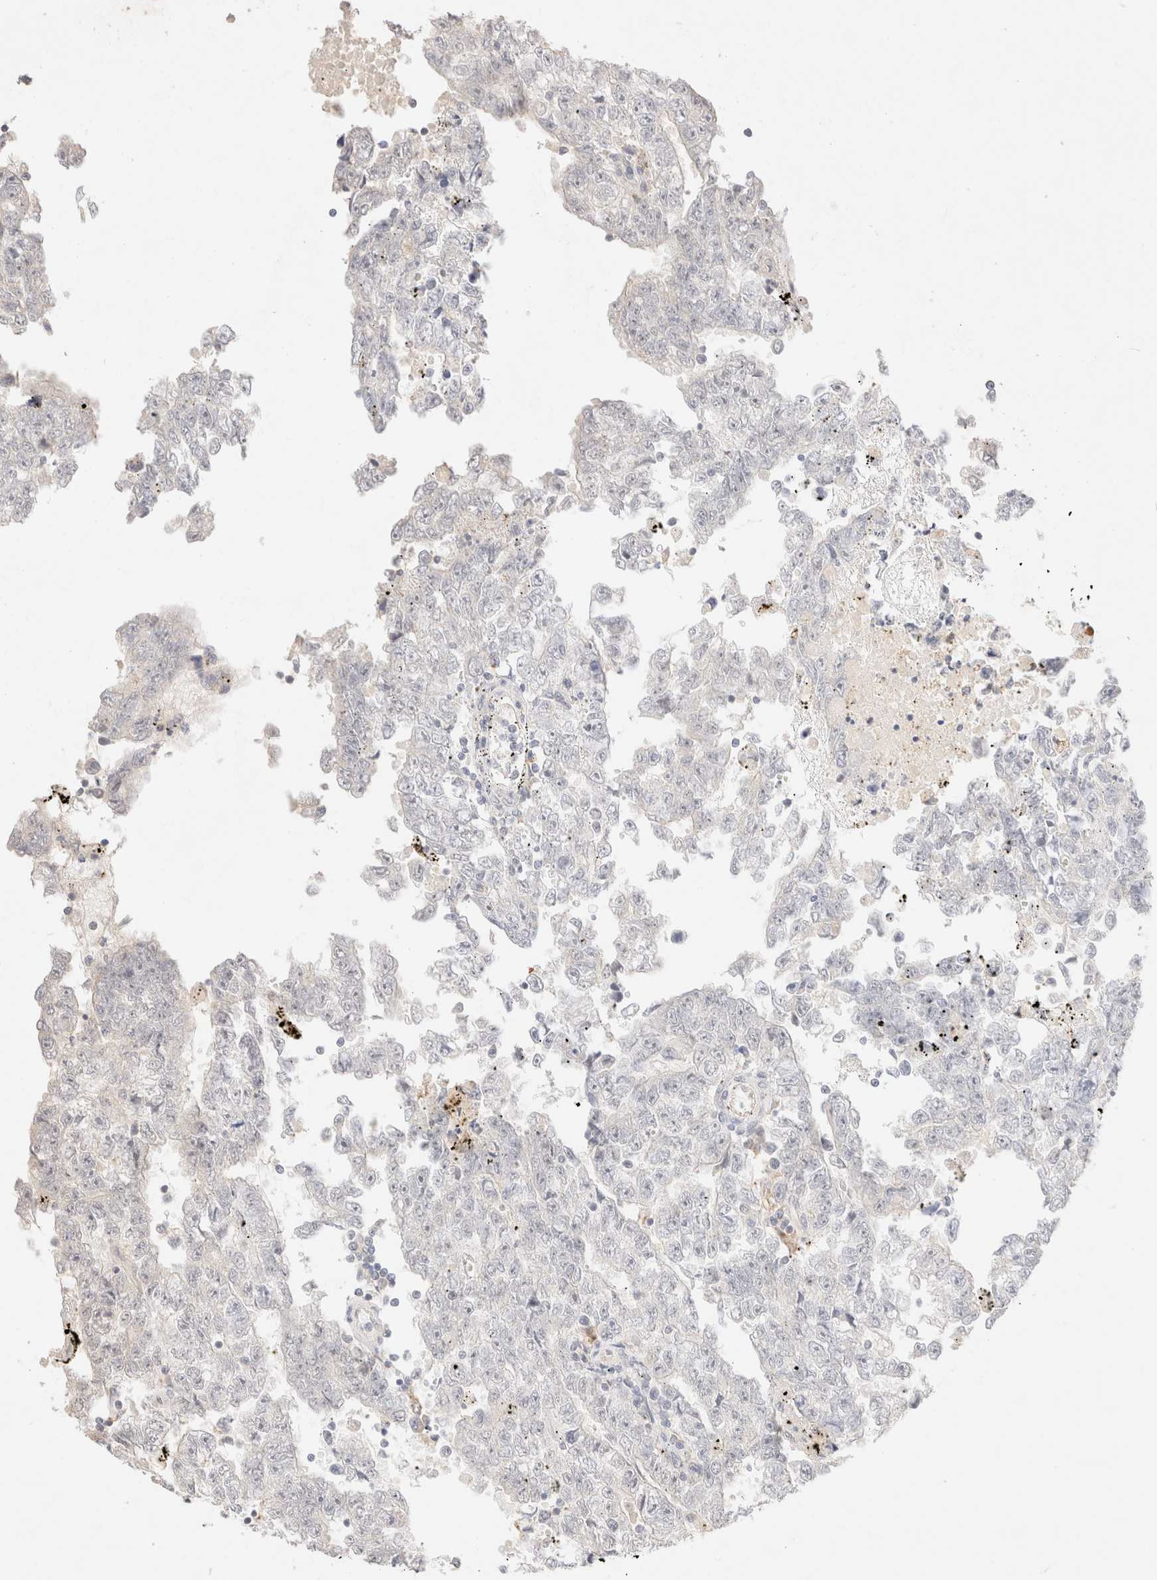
{"staining": {"intensity": "negative", "quantity": "none", "location": "none"}, "tissue": "testis cancer", "cell_type": "Tumor cells", "image_type": "cancer", "snomed": [{"axis": "morphology", "description": "Carcinoma, Embryonal, NOS"}, {"axis": "topography", "description": "Testis"}], "caption": "Immunohistochemistry (IHC) micrograph of testis cancer (embryonal carcinoma) stained for a protein (brown), which exhibits no staining in tumor cells.", "gene": "SNTB1", "patient": {"sex": "male", "age": 25}}